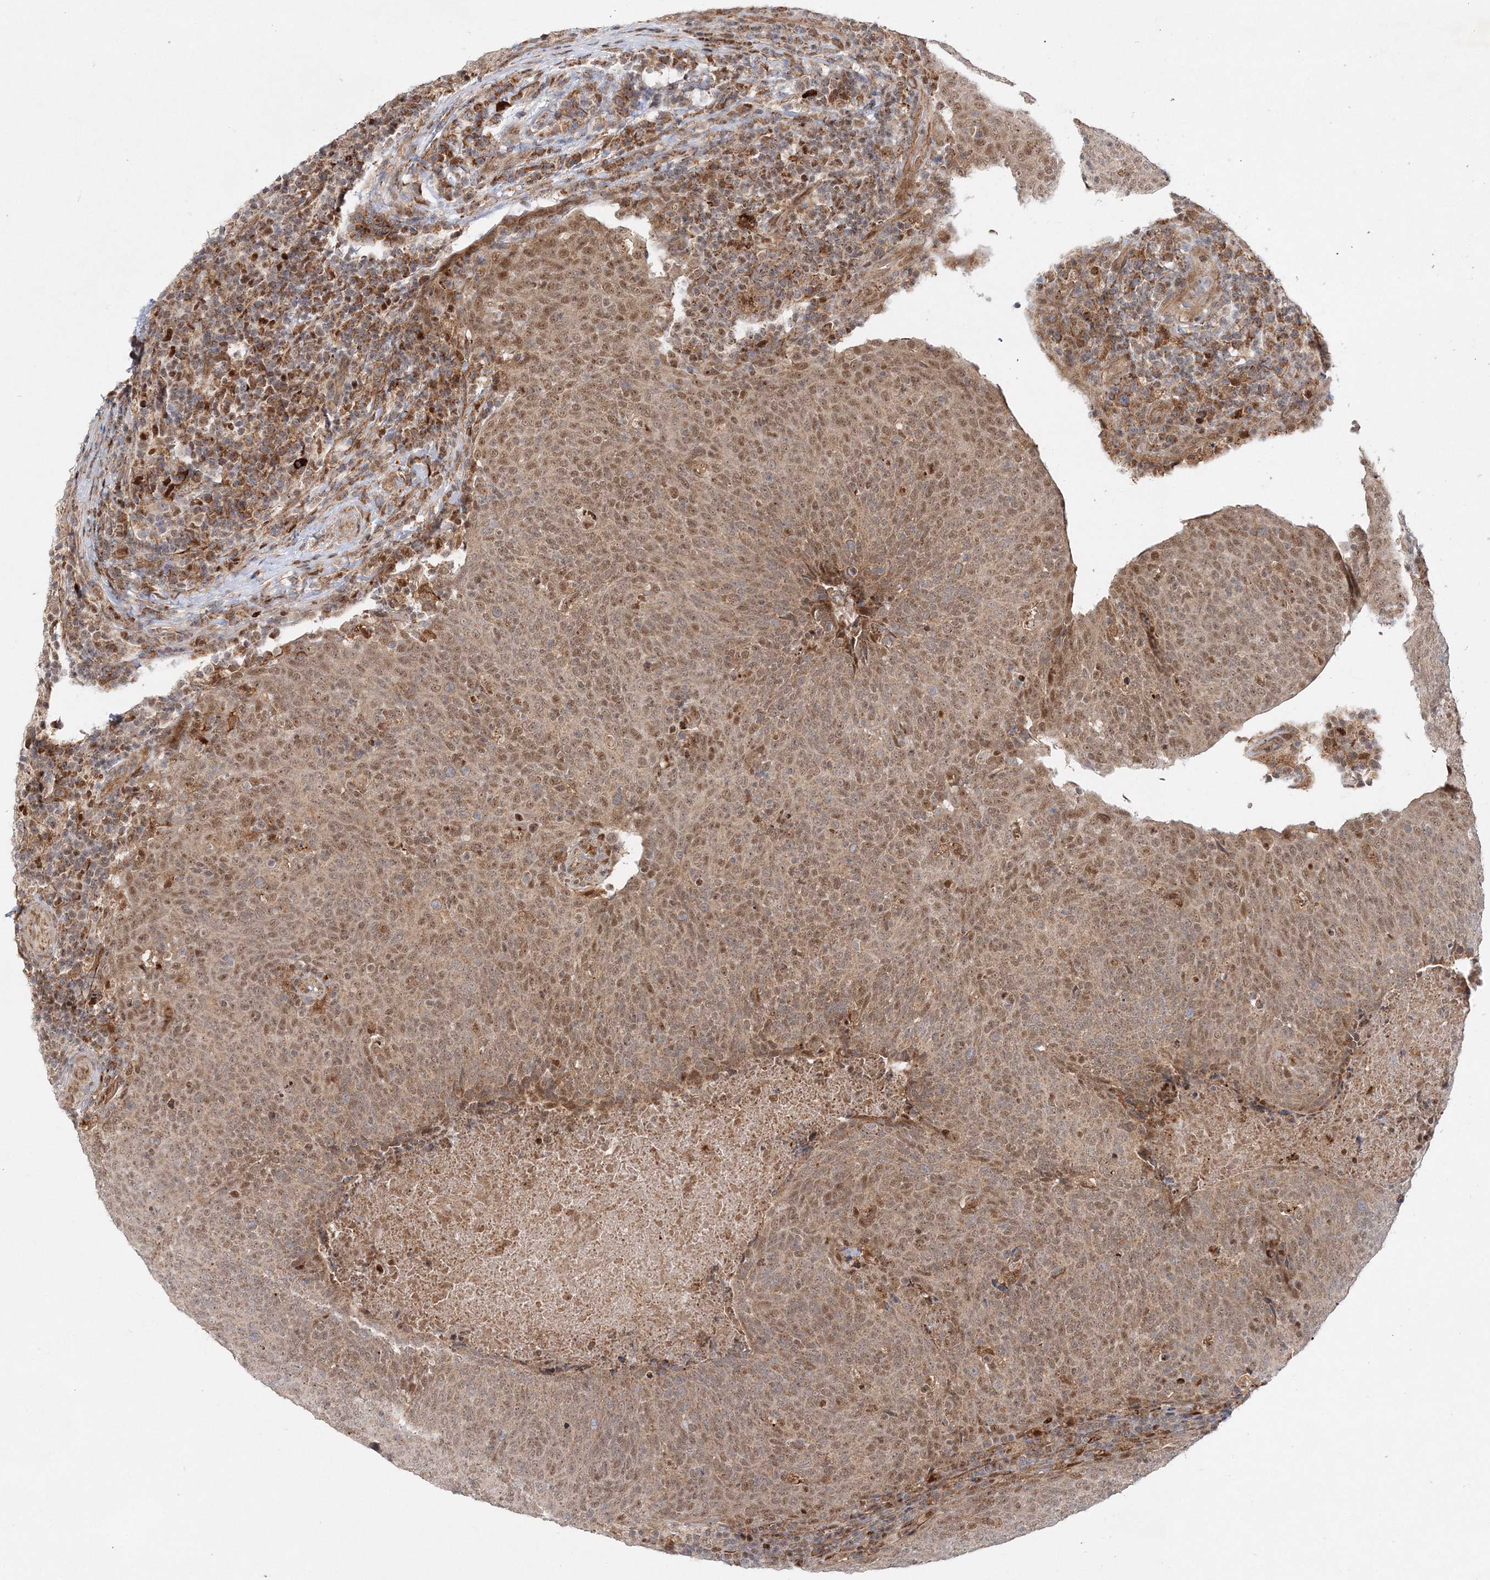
{"staining": {"intensity": "moderate", "quantity": ">75%", "location": "cytoplasmic/membranous,nuclear"}, "tissue": "head and neck cancer", "cell_type": "Tumor cells", "image_type": "cancer", "snomed": [{"axis": "morphology", "description": "Squamous cell carcinoma, NOS"}, {"axis": "morphology", "description": "Squamous cell carcinoma, metastatic, NOS"}, {"axis": "topography", "description": "Lymph node"}, {"axis": "topography", "description": "Head-Neck"}], "caption": "DAB (3,3'-diaminobenzidine) immunohistochemical staining of human head and neck cancer (squamous cell carcinoma) exhibits moderate cytoplasmic/membranous and nuclear protein staining in approximately >75% of tumor cells.", "gene": "RAB11FIP2", "patient": {"sex": "male", "age": 62}}